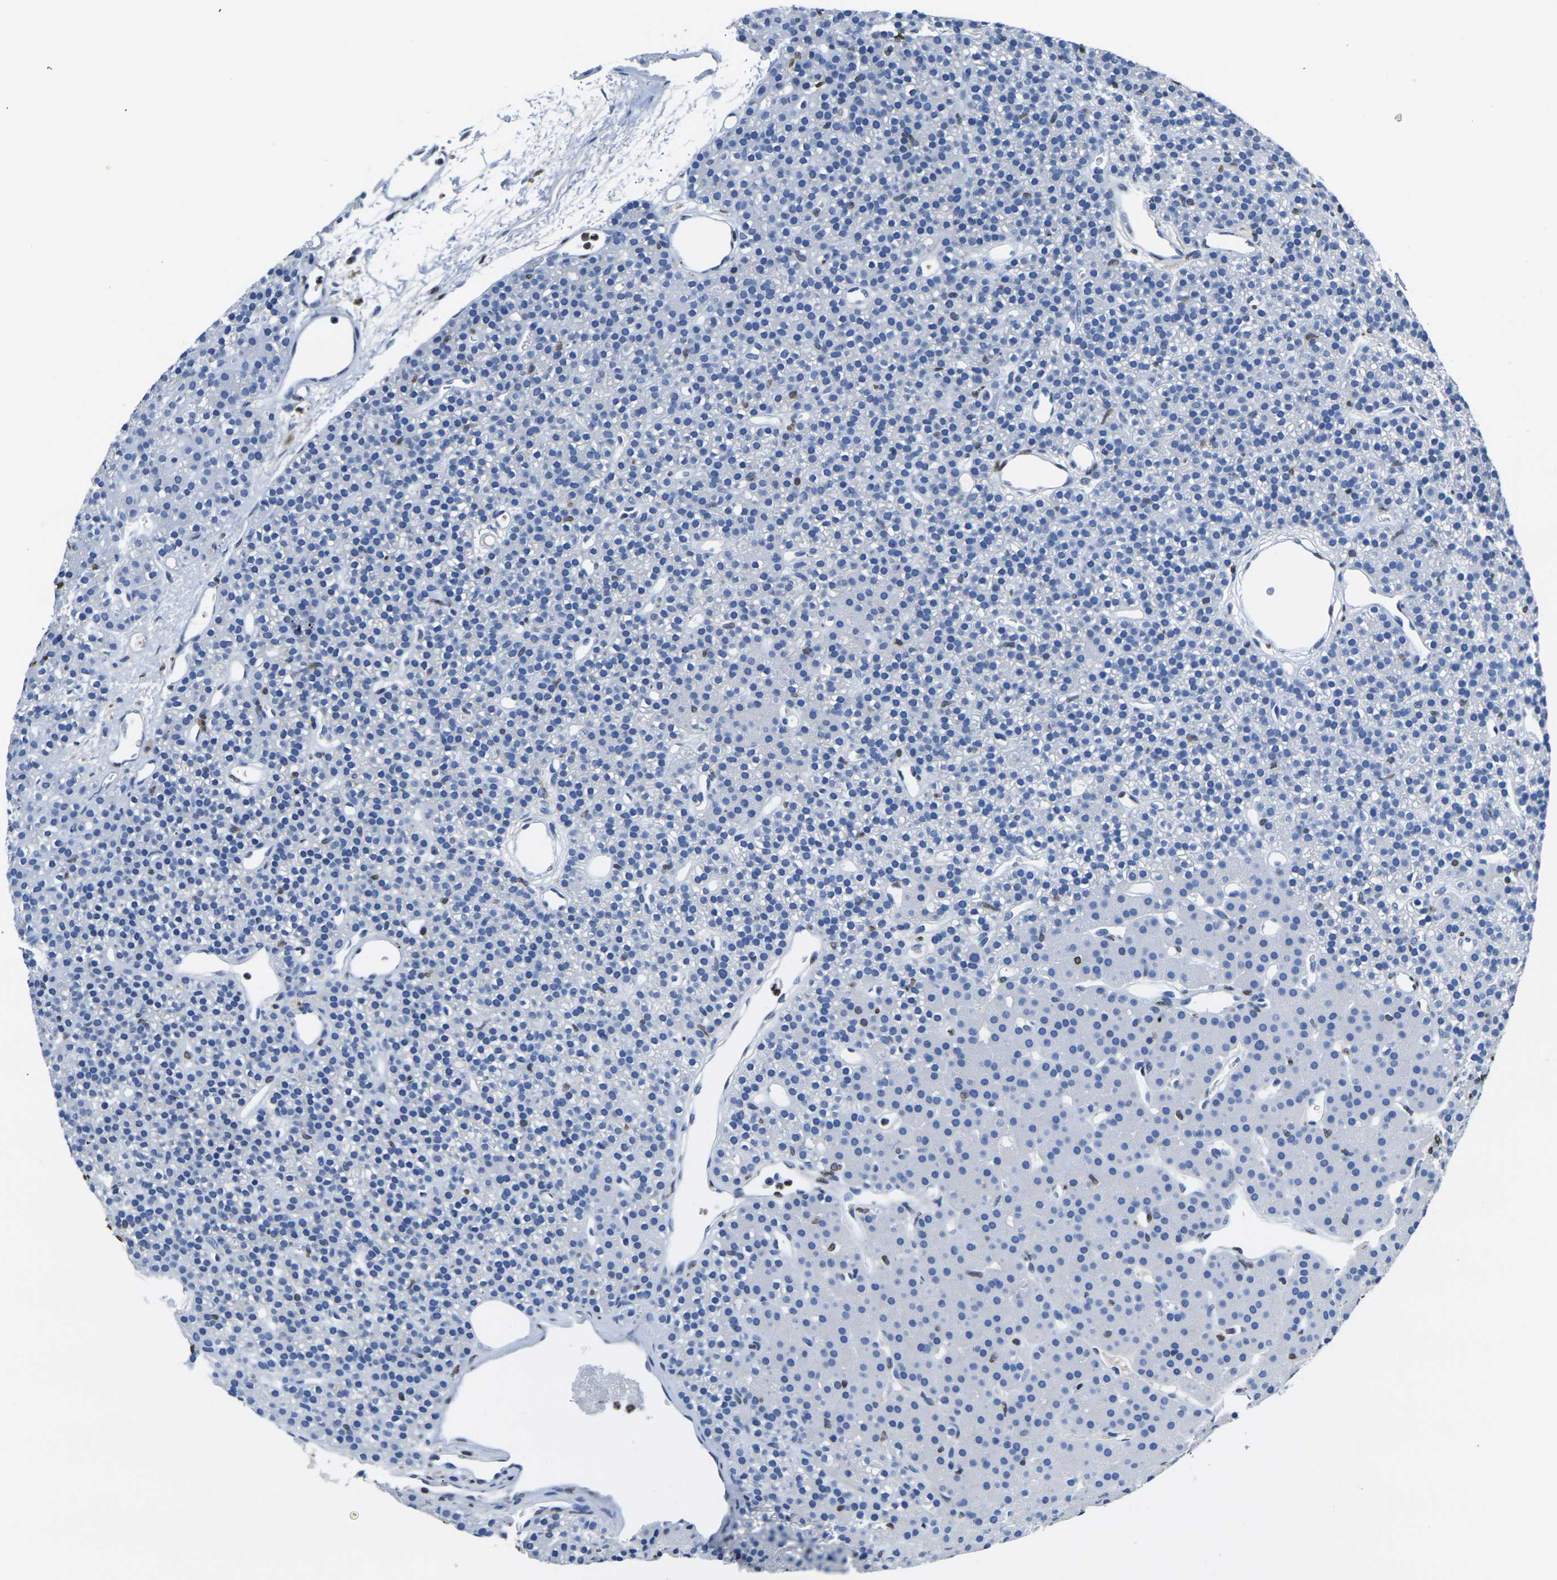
{"staining": {"intensity": "strong", "quantity": "<25%", "location": "nuclear"}, "tissue": "parathyroid gland", "cell_type": "Glandular cells", "image_type": "normal", "snomed": [{"axis": "morphology", "description": "Normal tissue, NOS"}, {"axis": "morphology", "description": "Hyperplasia, NOS"}, {"axis": "topography", "description": "Parathyroid gland"}], "caption": "This is a micrograph of immunohistochemistry staining of normal parathyroid gland, which shows strong positivity in the nuclear of glandular cells.", "gene": "DRAXIN", "patient": {"sex": "male", "age": 44}}